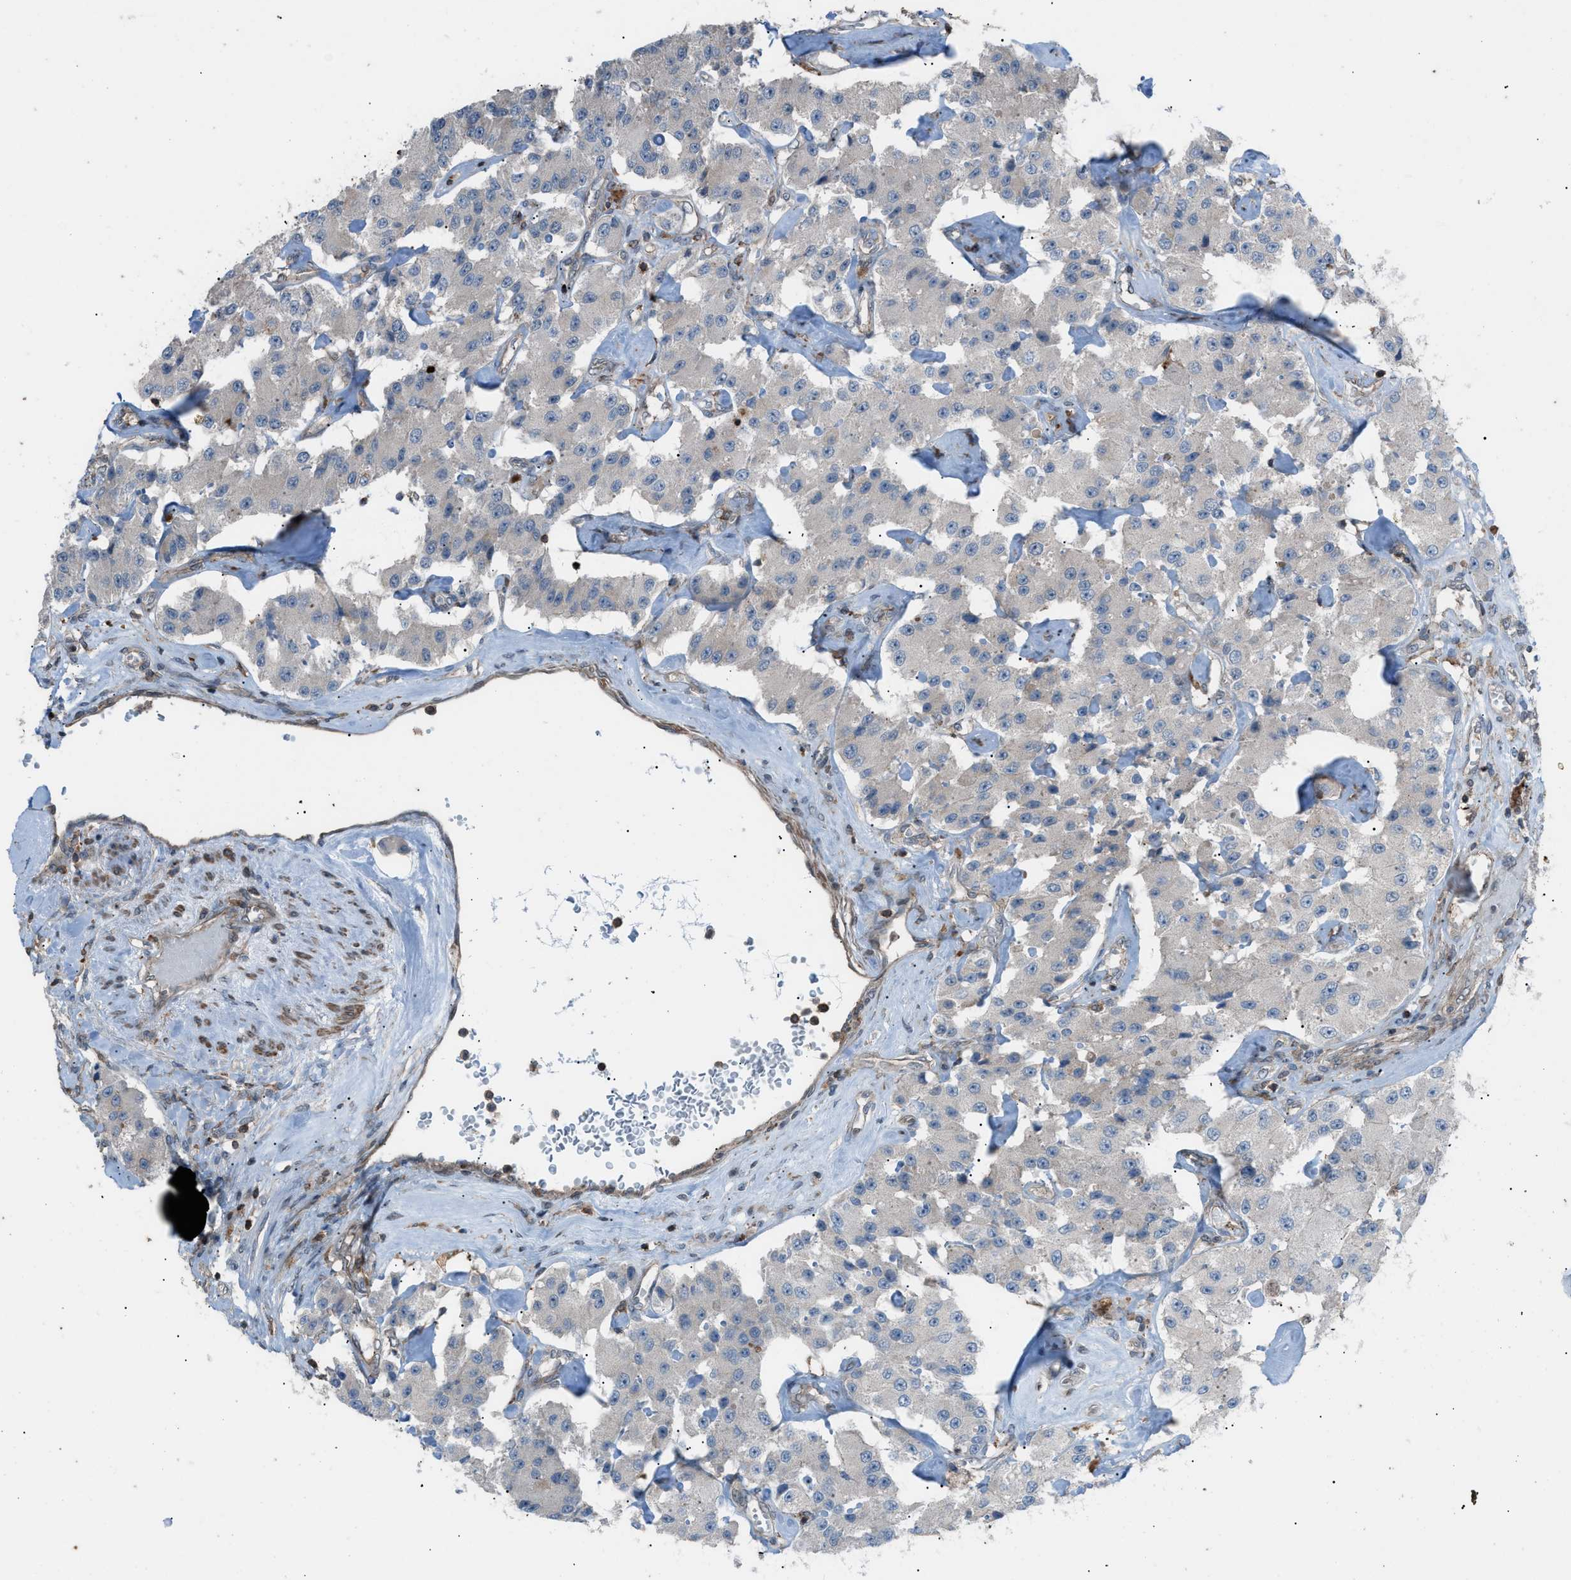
{"staining": {"intensity": "negative", "quantity": "none", "location": "none"}, "tissue": "carcinoid", "cell_type": "Tumor cells", "image_type": "cancer", "snomed": [{"axis": "morphology", "description": "Carcinoid, malignant, NOS"}, {"axis": "topography", "description": "Pancreas"}], "caption": "Tumor cells are negative for protein expression in human carcinoid. (Brightfield microscopy of DAB immunohistochemistry (IHC) at high magnification).", "gene": "DYRK1A", "patient": {"sex": "male", "age": 41}}